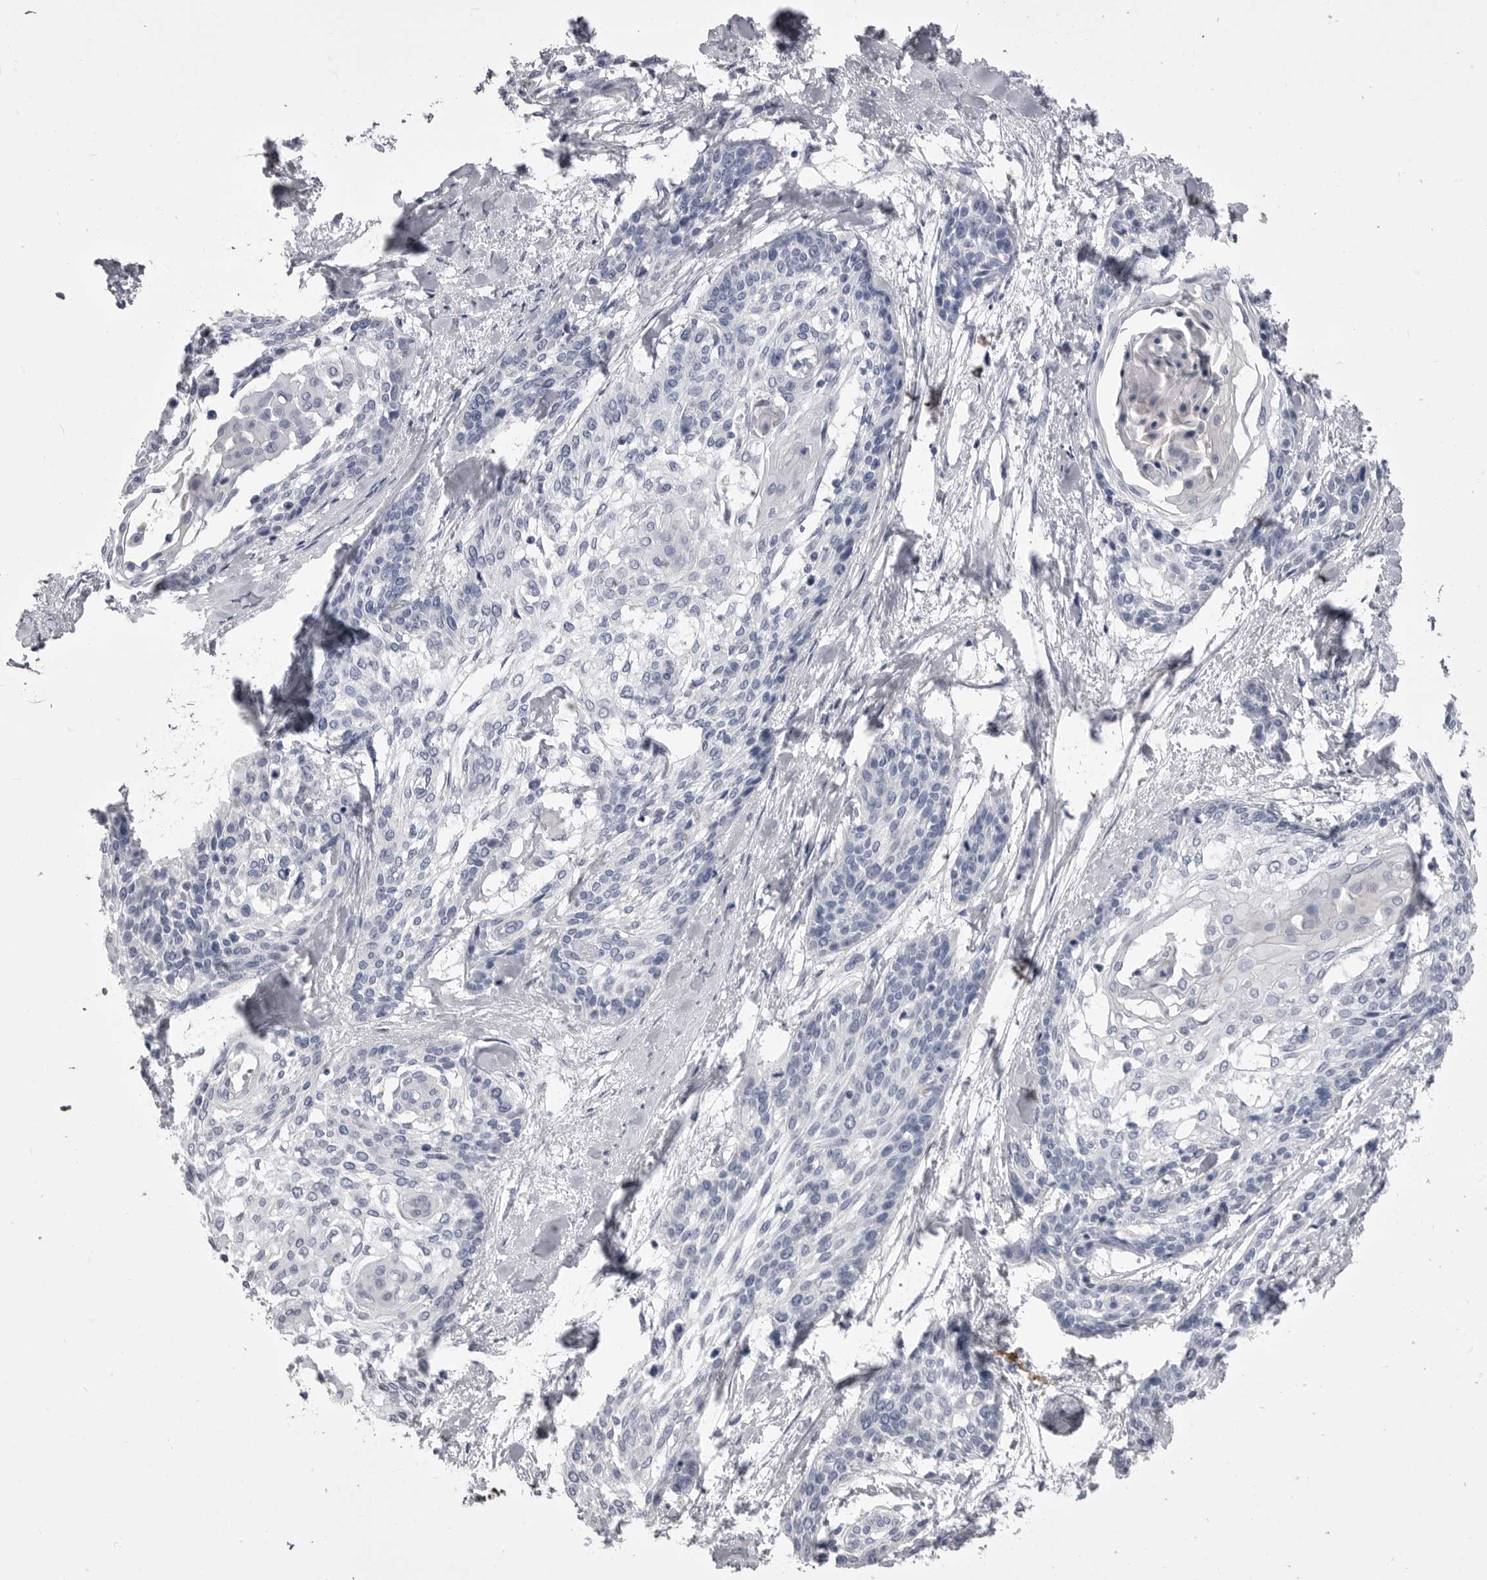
{"staining": {"intensity": "negative", "quantity": "none", "location": "none"}, "tissue": "cervical cancer", "cell_type": "Tumor cells", "image_type": "cancer", "snomed": [{"axis": "morphology", "description": "Squamous cell carcinoma, NOS"}, {"axis": "topography", "description": "Cervix"}], "caption": "High magnification brightfield microscopy of cervical squamous cell carcinoma stained with DAB (brown) and counterstained with hematoxylin (blue): tumor cells show no significant staining.", "gene": "ANK2", "patient": {"sex": "female", "age": 57}}